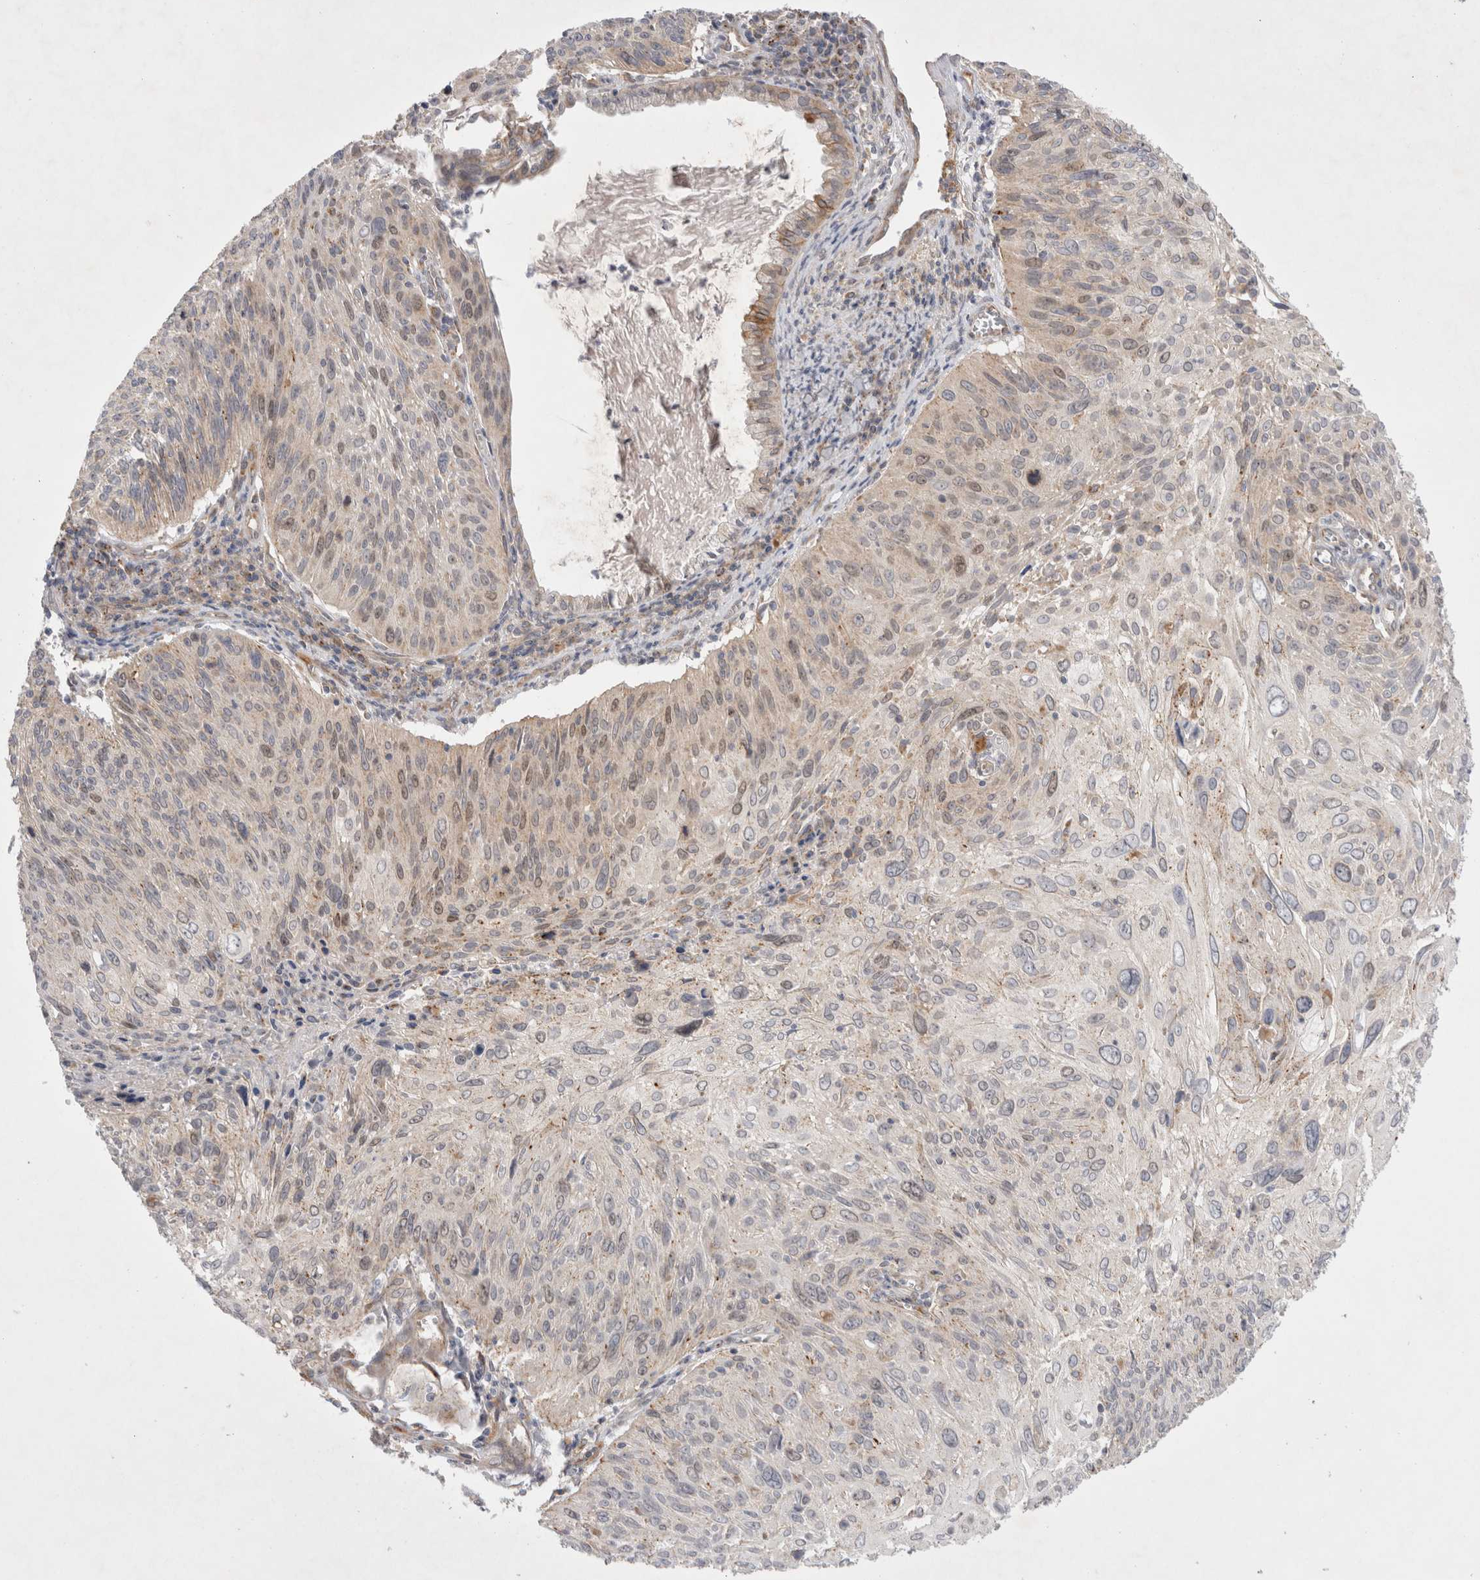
{"staining": {"intensity": "weak", "quantity": "<25%", "location": "nuclear"}, "tissue": "cervical cancer", "cell_type": "Tumor cells", "image_type": "cancer", "snomed": [{"axis": "morphology", "description": "Squamous cell carcinoma, NOS"}, {"axis": "topography", "description": "Cervix"}], "caption": "Histopathology image shows no significant protein staining in tumor cells of cervical cancer (squamous cell carcinoma). (DAB (3,3'-diaminobenzidine) immunohistochemistry (IHC) with hematoxylin counter stain).", "gene": "NPC1", "patient": {"sex": "female", "age": 51}}